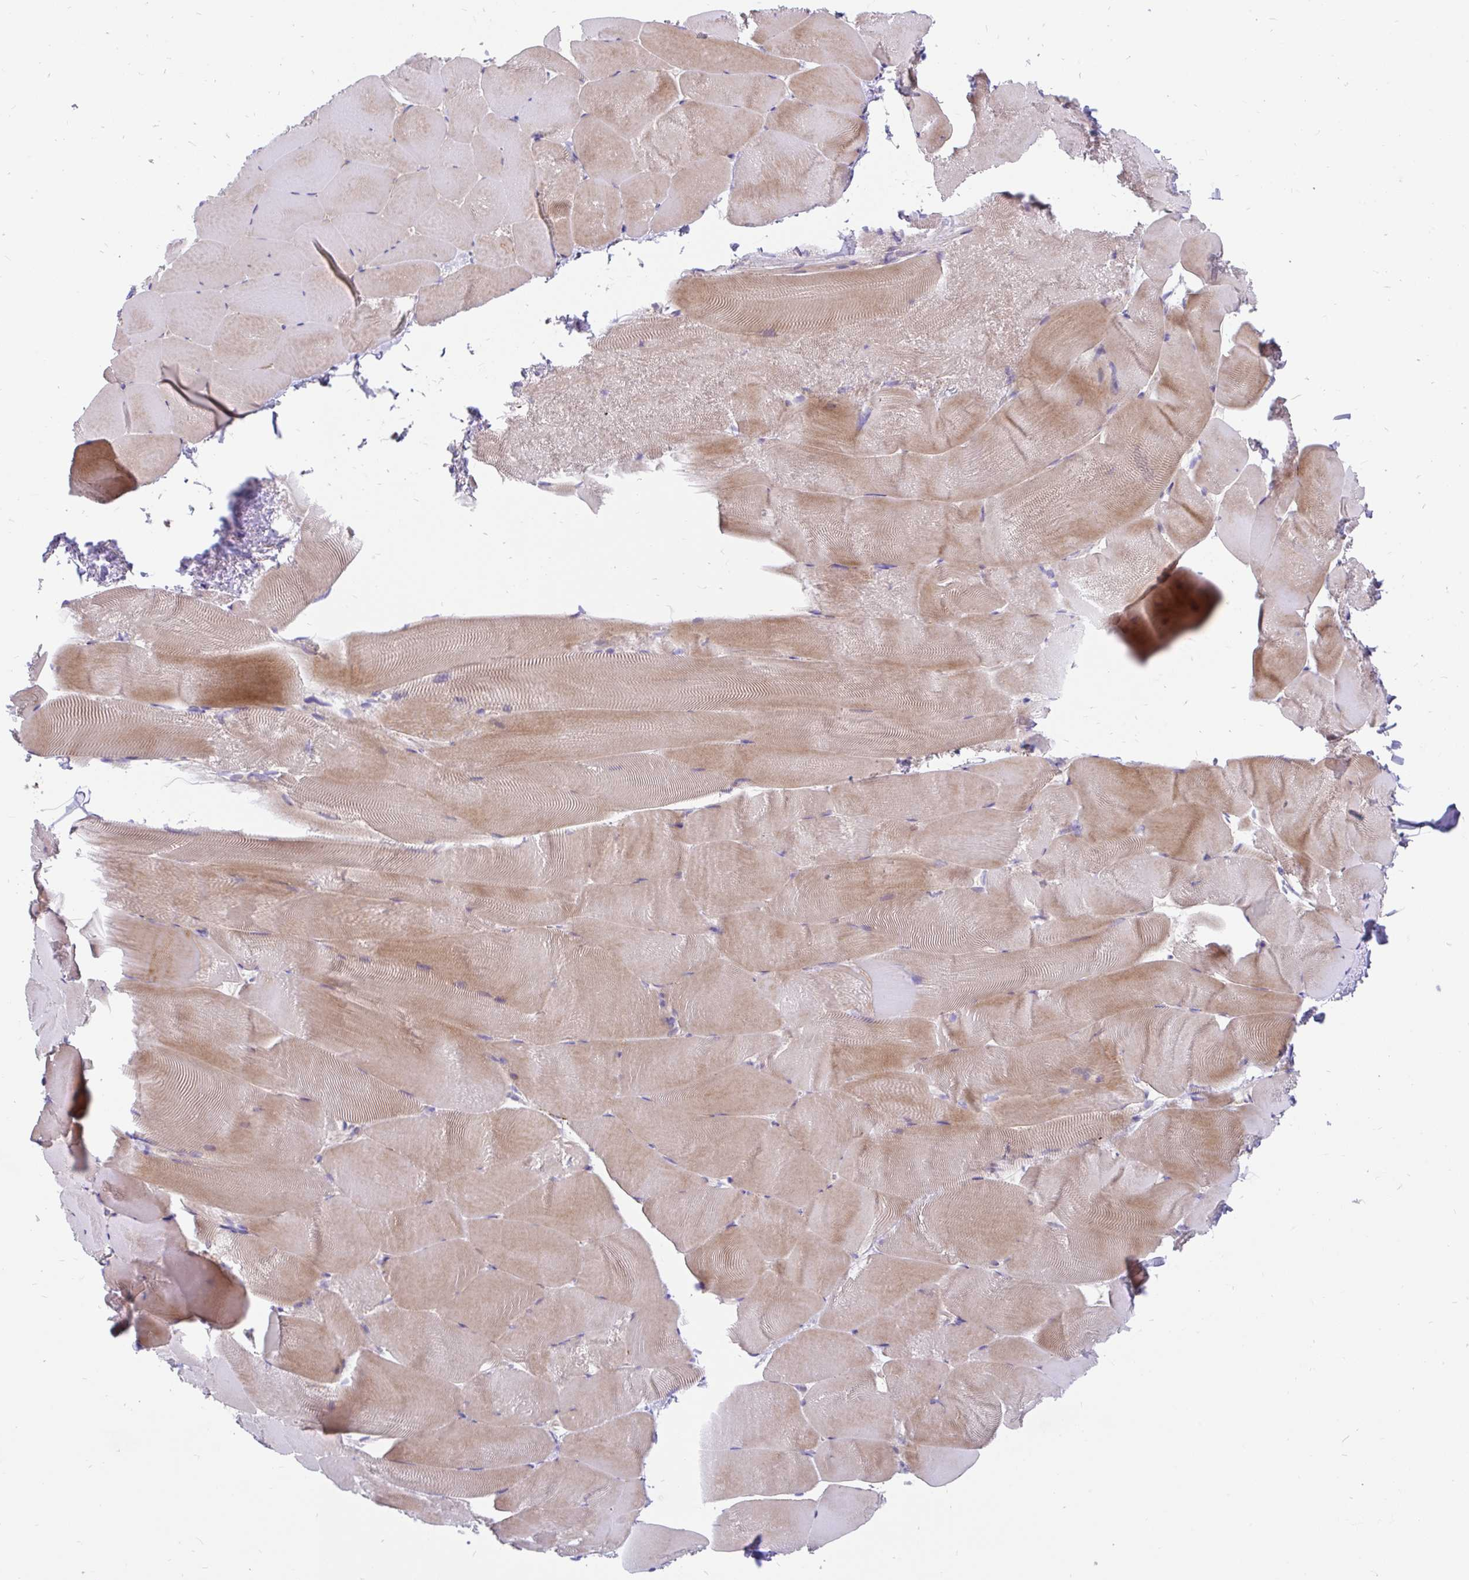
{"staining": {"intensity": "moderate", "quantity": ">75%", "location": "cytoplasmic/membranous"}, "tissue": "skeletal muscle", "cell_type": "Myocytes", "image_type": "normal", "snomed": [{"axis": "morphology", "description": "Normal tissue, NOS"}, {"axis": "topography", "description": "Skeletal muscle"}], "caption": "A medium amount of moderate cytoplasmic/membranous staining is appreciated in approximately >75% of myocytes in benign skeletal muscle. The protein of interest is shown in brown color, while the nuclei are stained blue.", "gene": "LRRC26", "patient": {"sex": "female", "age": 64}}